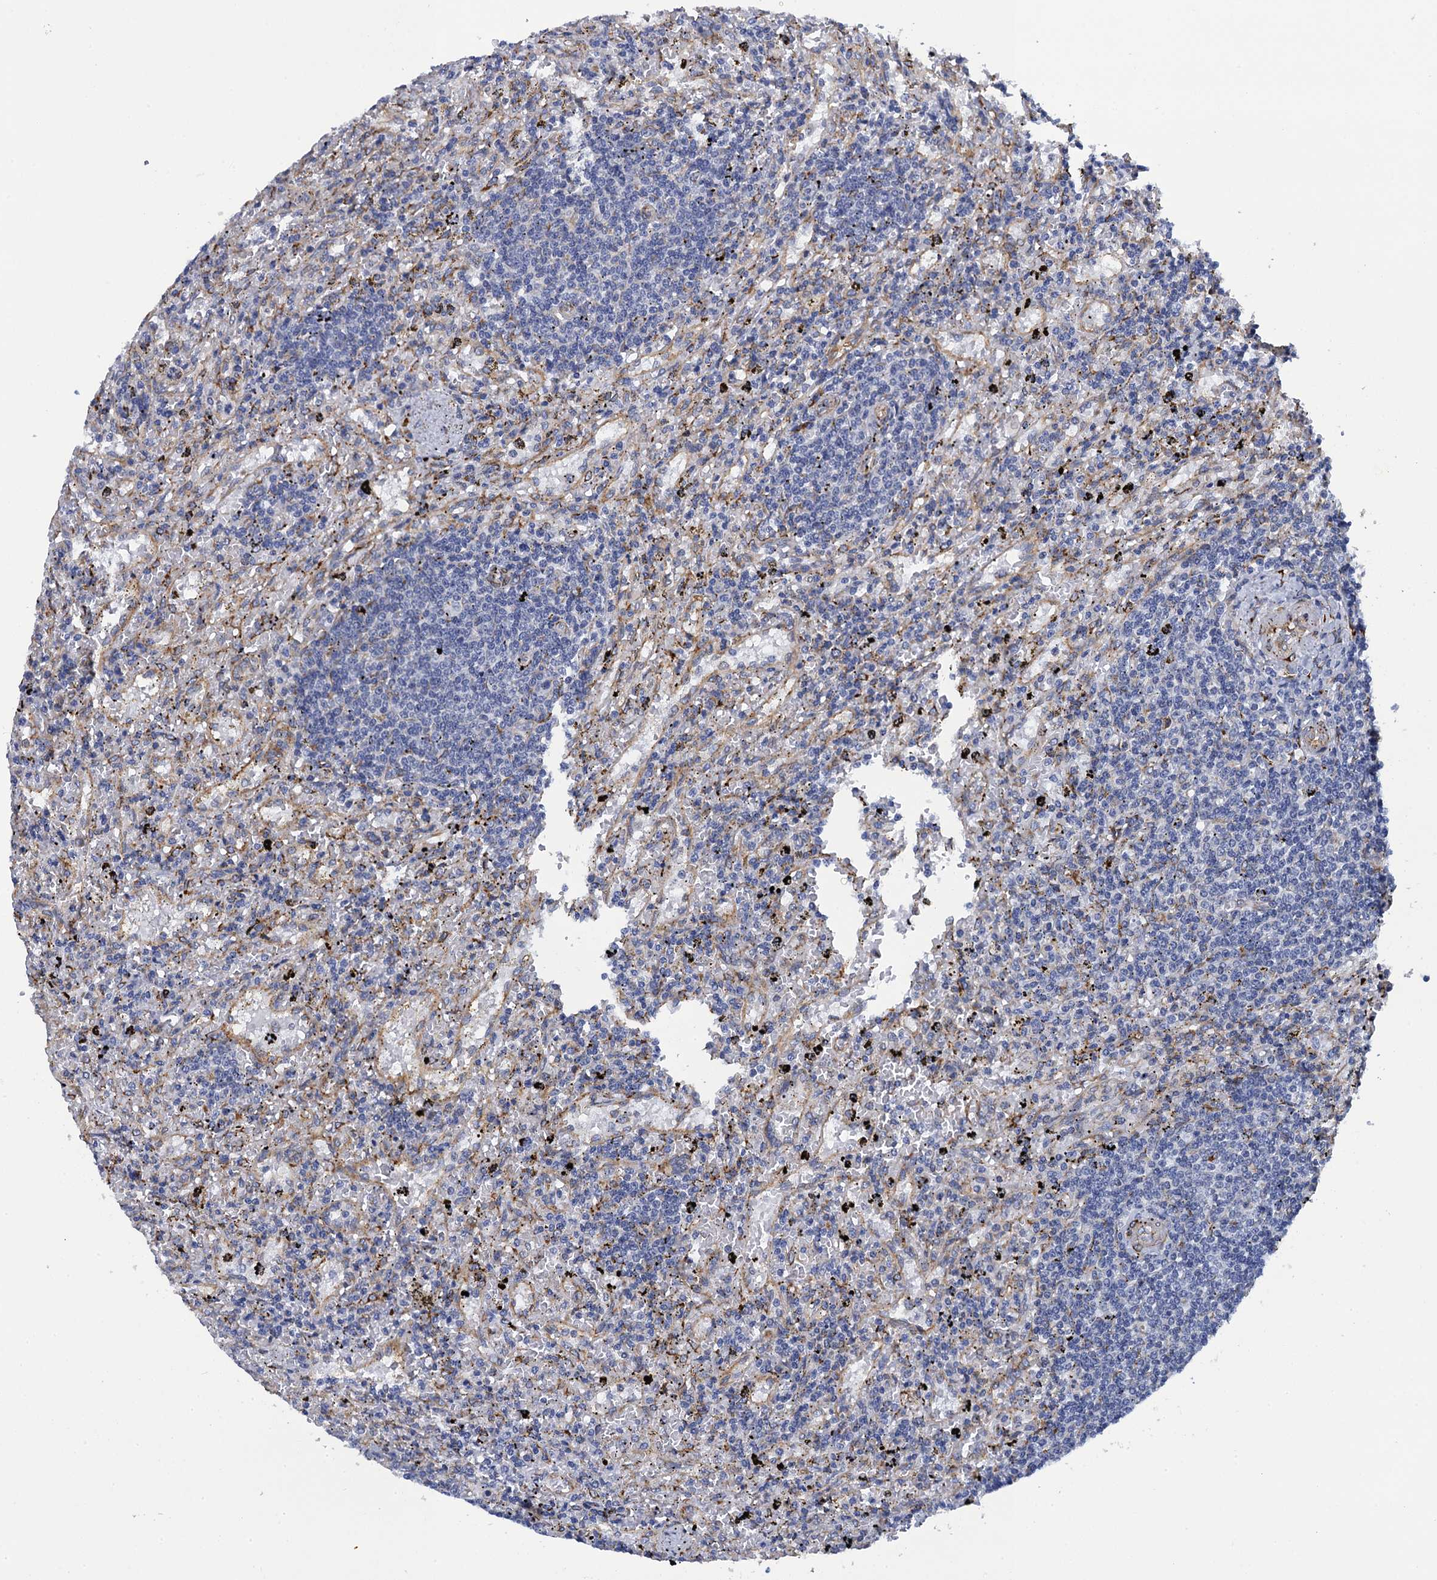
{"staining": {"intensity": "negative", "quantity": "none", "location": "none"}, "tissue": "lymphoma", "cell_type": "Tumor cells", "image_type": "cancer", "snomed": [{"axis": "morphology", "description": "Malignant lymphoma, non-Hodgkin's type, Low grade"}, {"axis": "topography", "description": "Spleen"}], "caption": "High power microscopy image of an IHC histopathology image of lymphoma, revealing no significant staining in tumor cells.", "gene": "POGLUT3", "patient": {"sex": "male", "age": 76}}